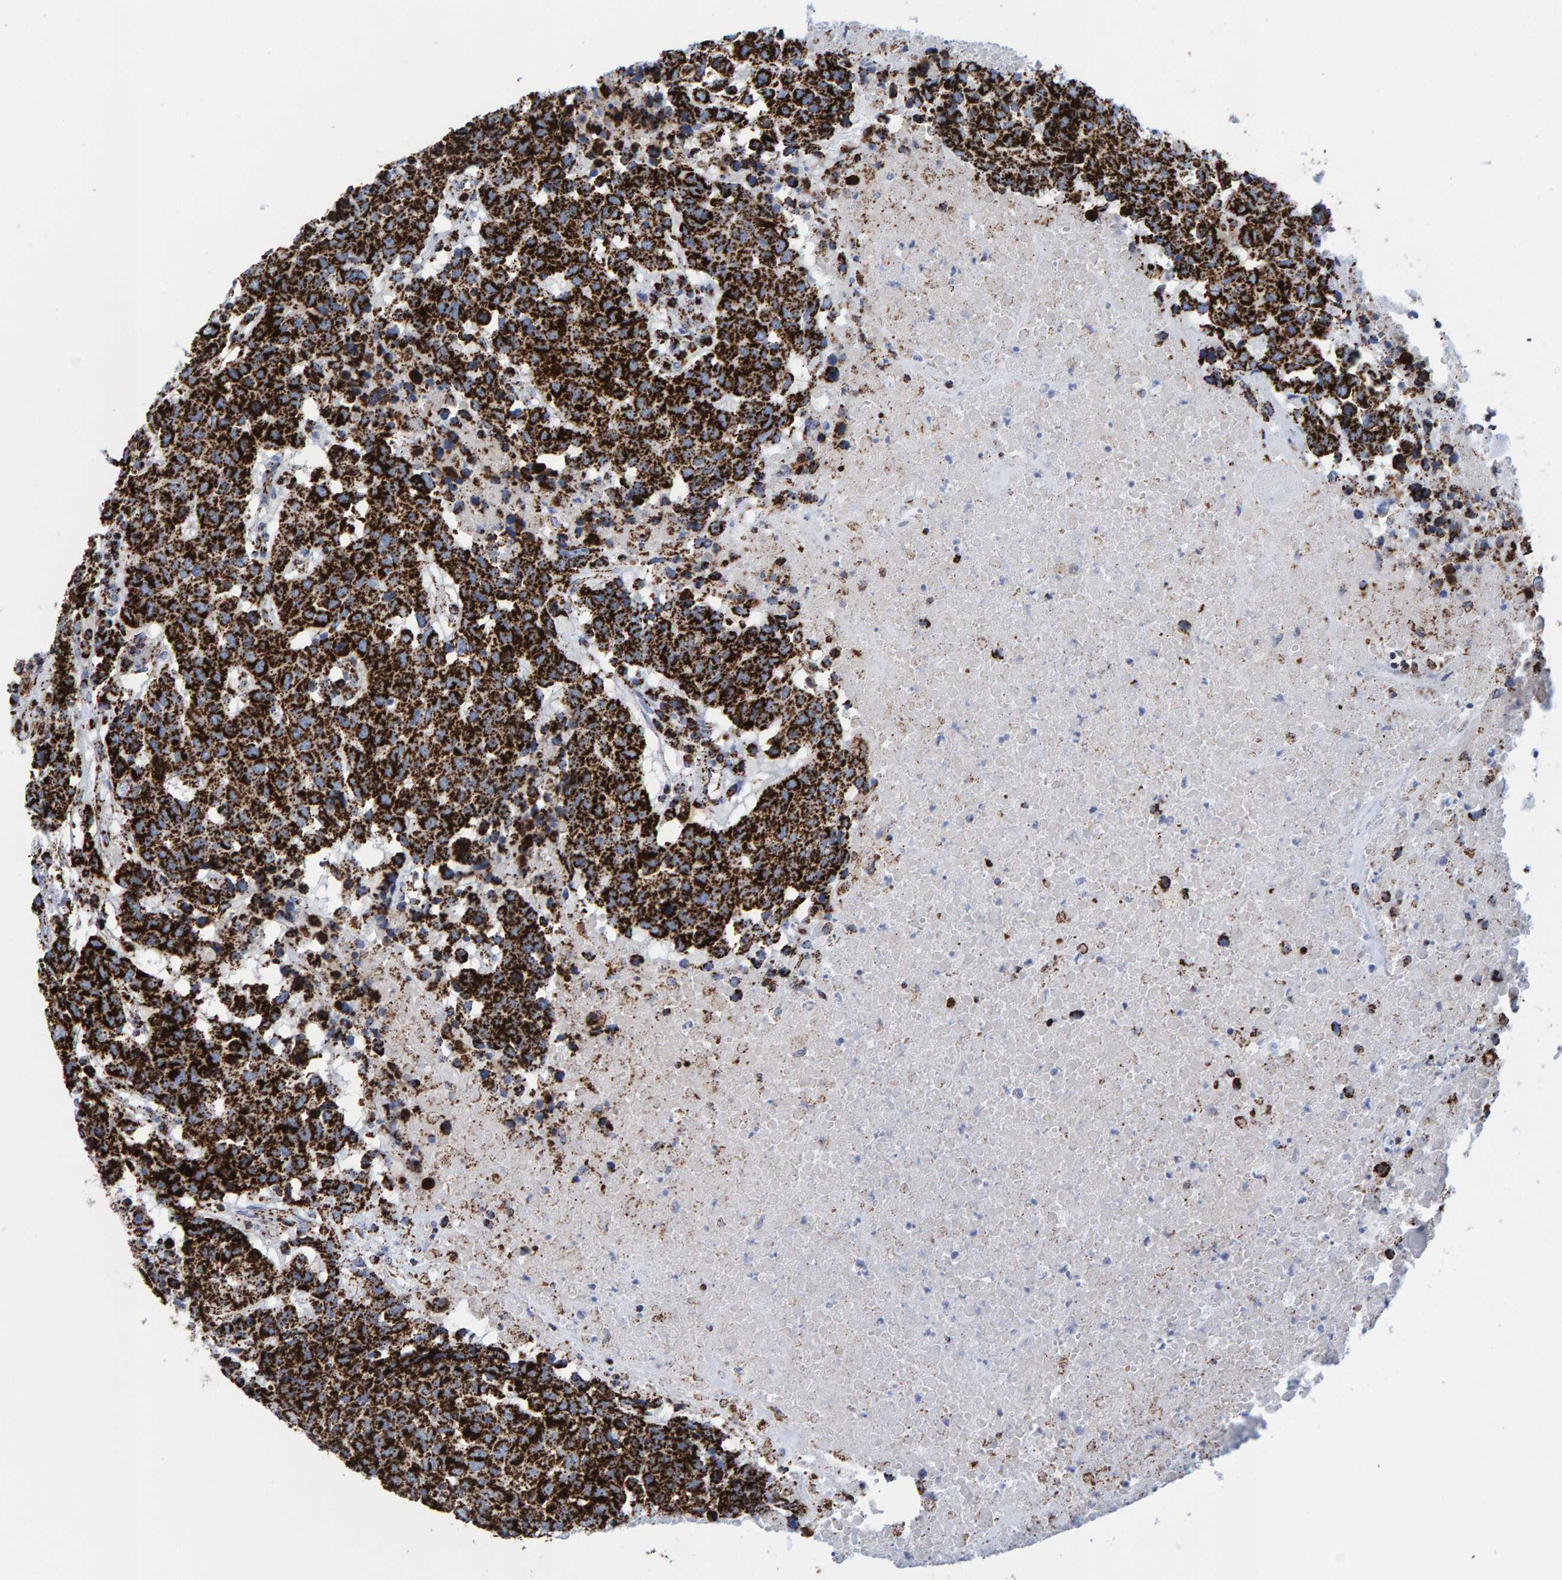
{"staining": {"intensity": "strong", "quantity": ">75%", "location": "cytoplasmic/membranous"}, "tissue": "head and neck cancer", "cell_type": "Tumor cells", "image_type": "cancer", "snomed": [{"axis": "morphology", "description": "Squamous cell carcinoma, NOS"}, {"axis": "topography", "description": "Head-Neck"}], "caption": "Head and neck cancer (squamous cell carcinoma) stained with a protein marker demonstrates strong staining in tumor cells.", "gene": "ENSG00000262660", "patient": {"sex": "male", "age": 66}}